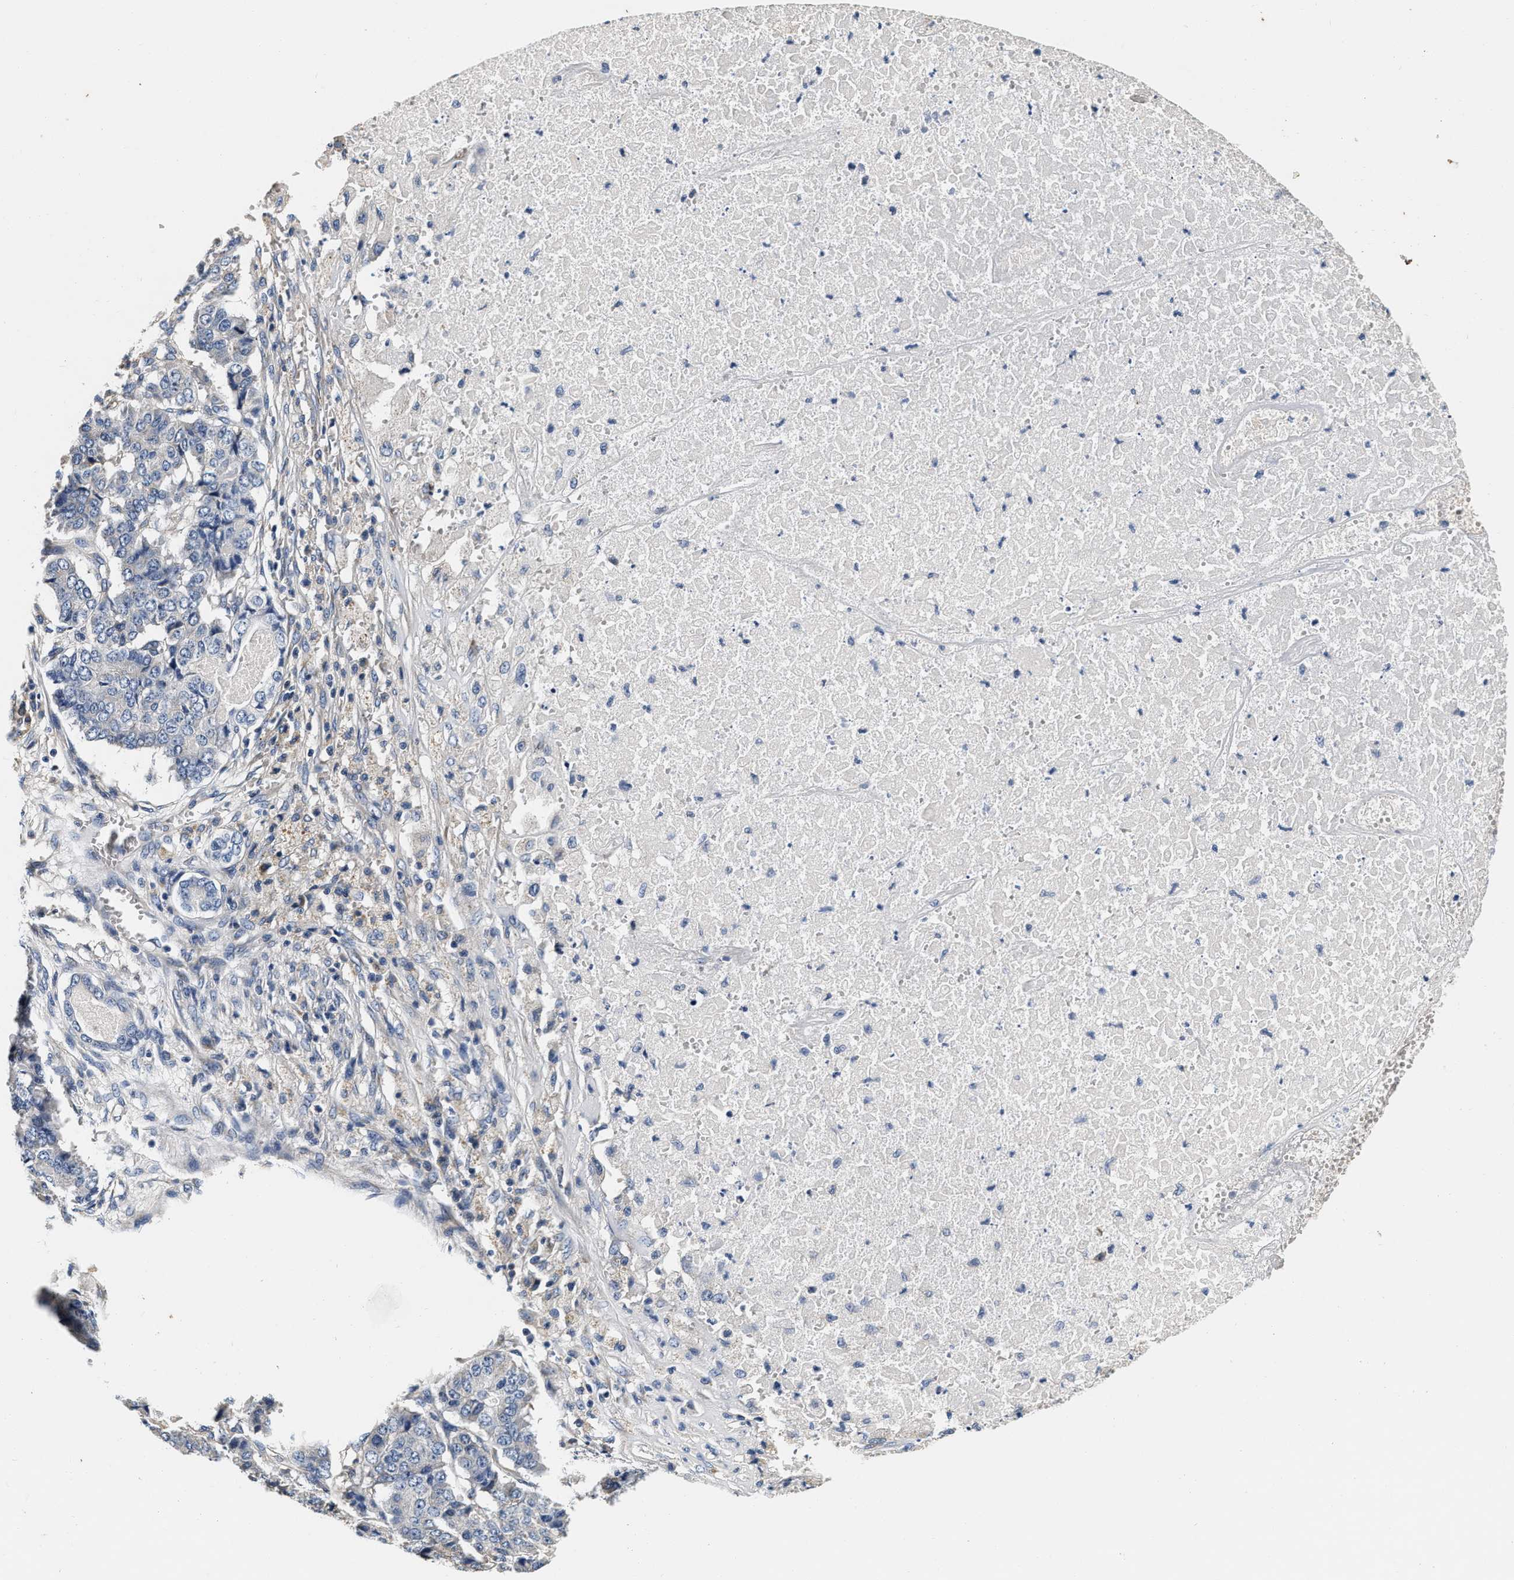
{"staining": {"intensity": "negative", "quantity": "none", "location": "none"}, "tissue": "pancreatic cancer", "cell_type": "Tumor cells", "image_type": "cancer", "snomed": [{"axis": "morphology", "description": "Adenocarcinoma, NOS"}, {"axis": "topography", "description": "Pancreas"}], "caption": "An IHC image of pancreatic cancer is shown. There is no staining in tumor cells of pancreatic cancer.", "gene": "ABCG8", "patient": {"sex": "male", "age": 50}}